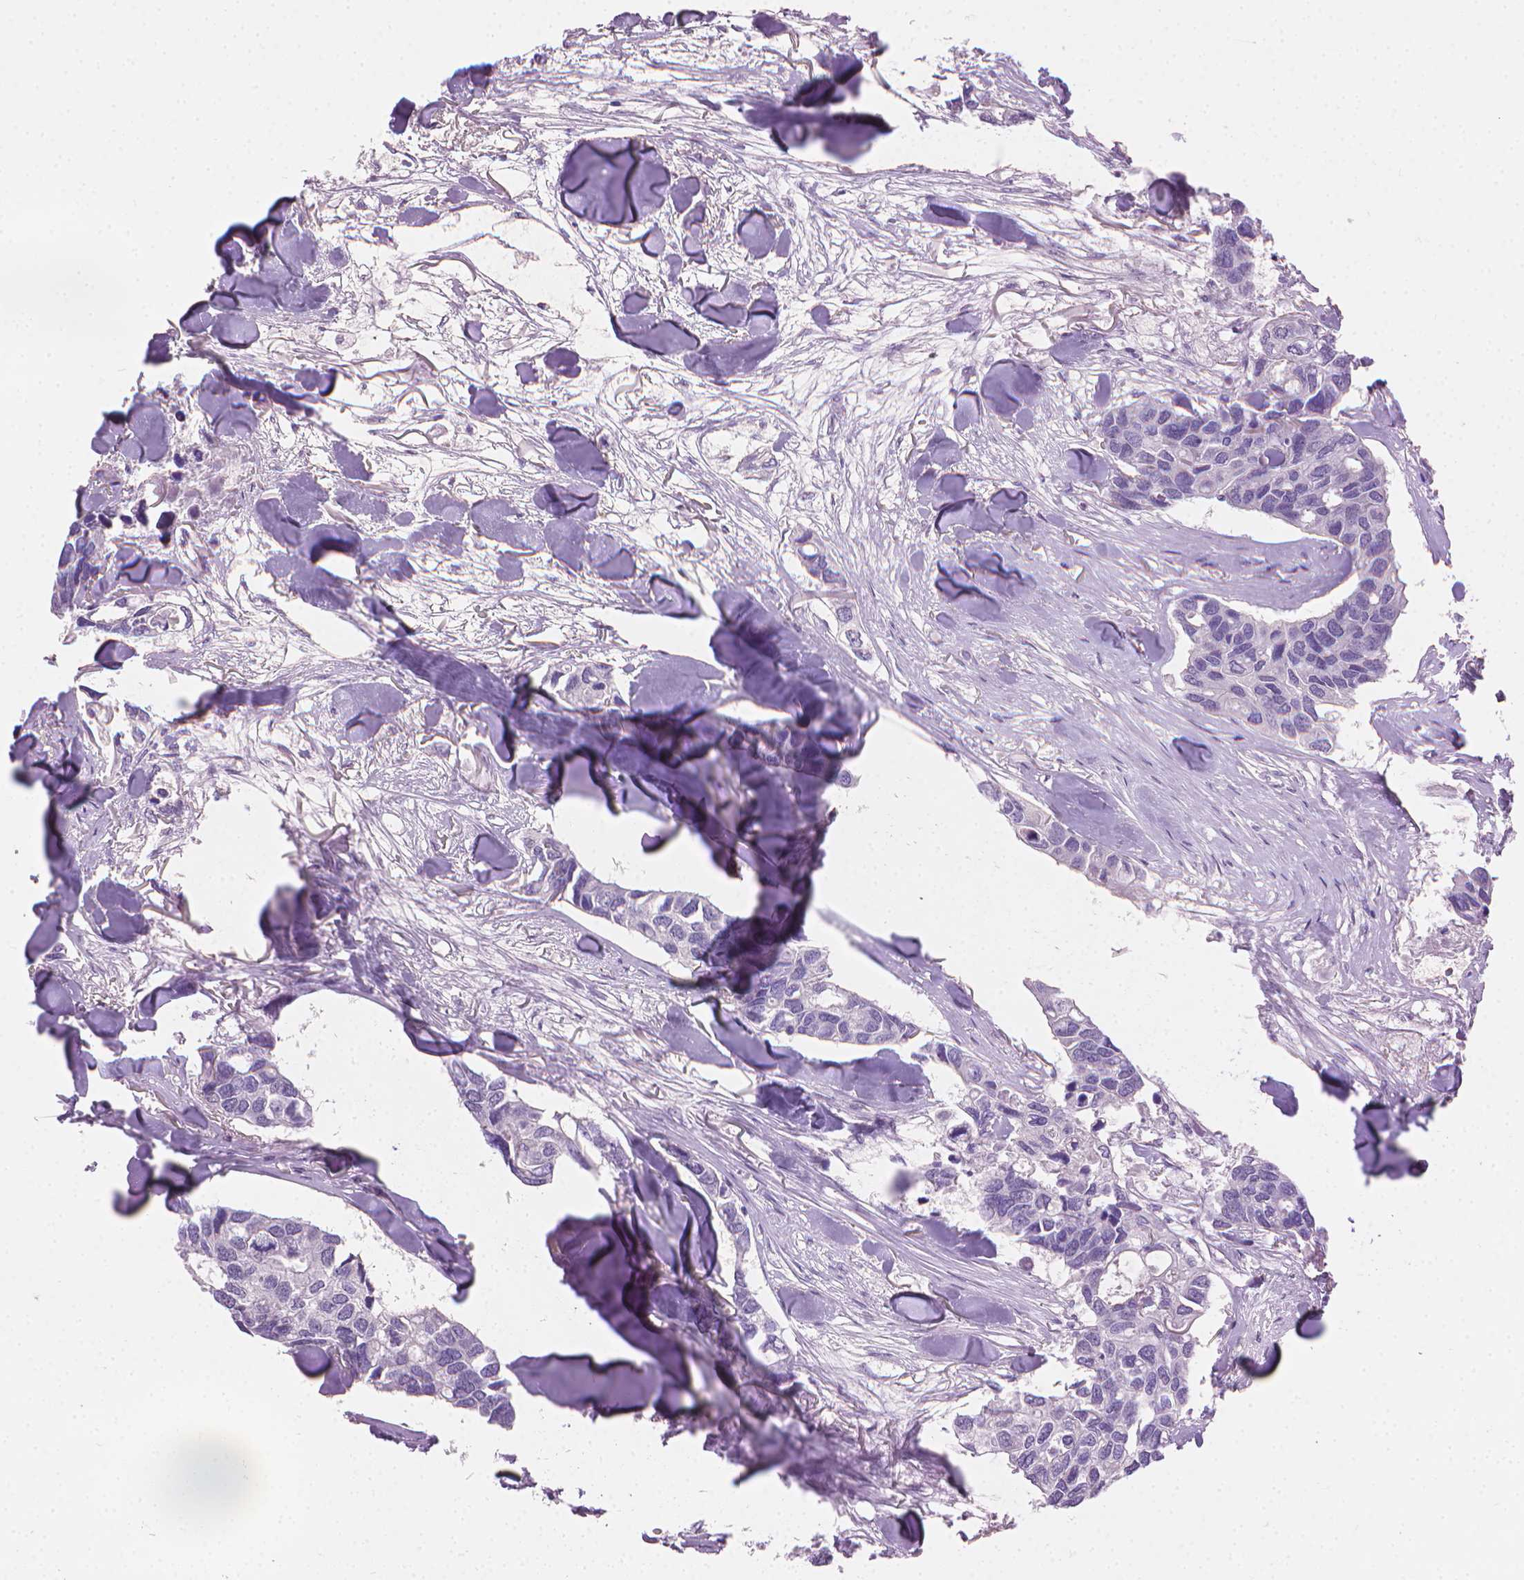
{"staining": {"intensity": "negative", "quantity": "none", "location": "none"}, "tissue": "breast cancer", "cell_type": "Tumor cells", "image_type": "cancer", "snomed": [{"axis": "morphology", "description": "Duct carcinoma"}, {"axis": "topography", "description": "Breast"}], "caption": "Immunohistochemistry histopathology image of breast intraductal carcinoma stained for a protein (brown), which displays no staining in tumor cells. (Brightfield microscopy of DAB IHC at high magnification).", "gene": "MLANA", "patient": {"sex": "female", "age": 83}}